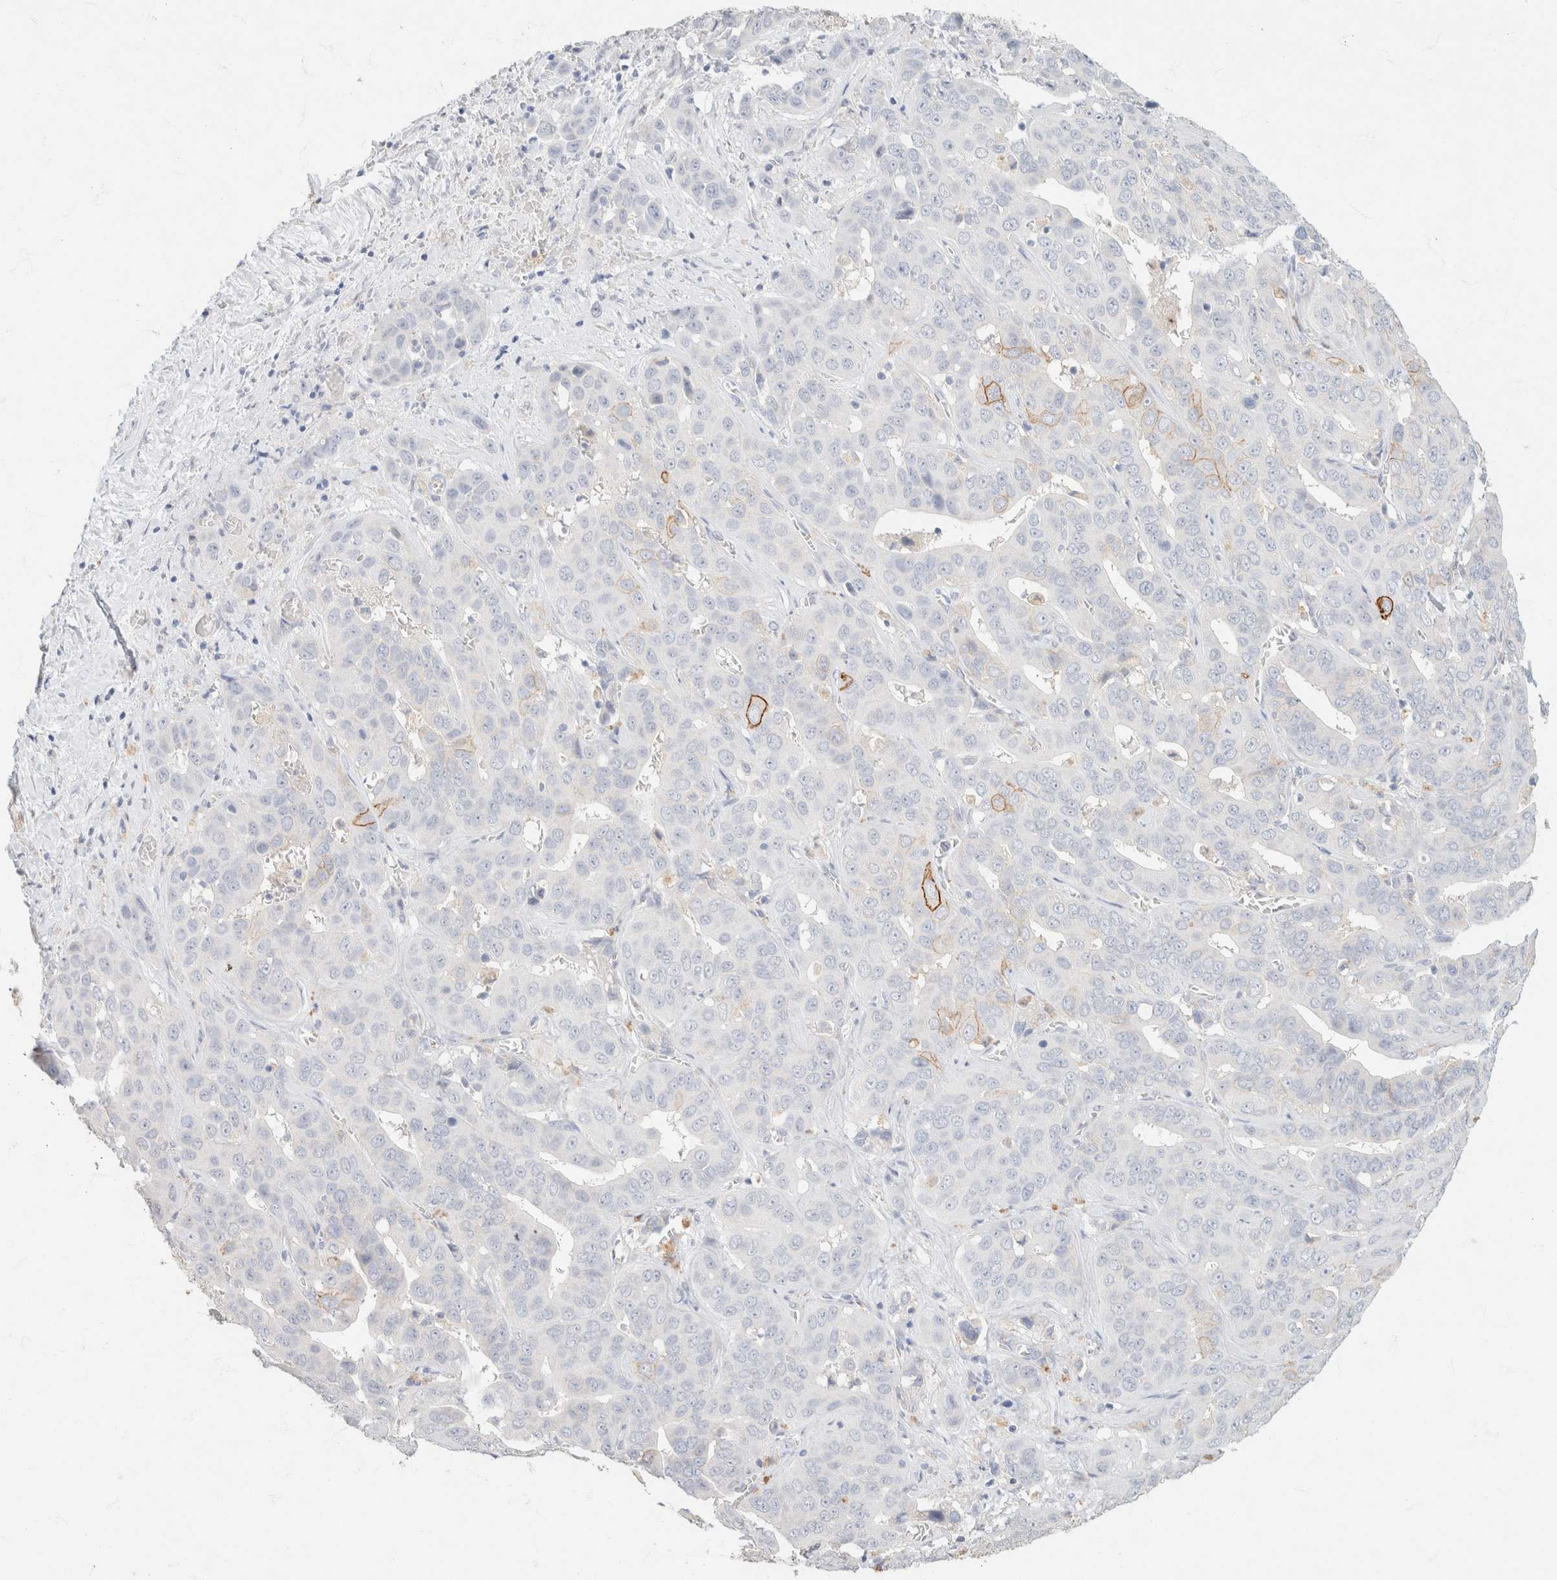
{"staining": {"intensity": "moderate", "quantity": "<25%", "location": "cytoplasmic/membranous"}, "tissue": "liver cancer", "cell_type": "Tumor cells", "image_type": "cancer", "snomed": [{"axis": "morphology", "description": "Cholangiocarcinoma"}, {"axis": "topography", "description": "Liver"}], "caption": "There is low levels of moderate cytoplasmic/membranous positivity in tumor cells of liver cancer (cholangiocarcinoma), as demonstrated by immunohistochemical staining (brown color).", "gene": "CA12", "patient": {"sex": "female", "age": 52}}